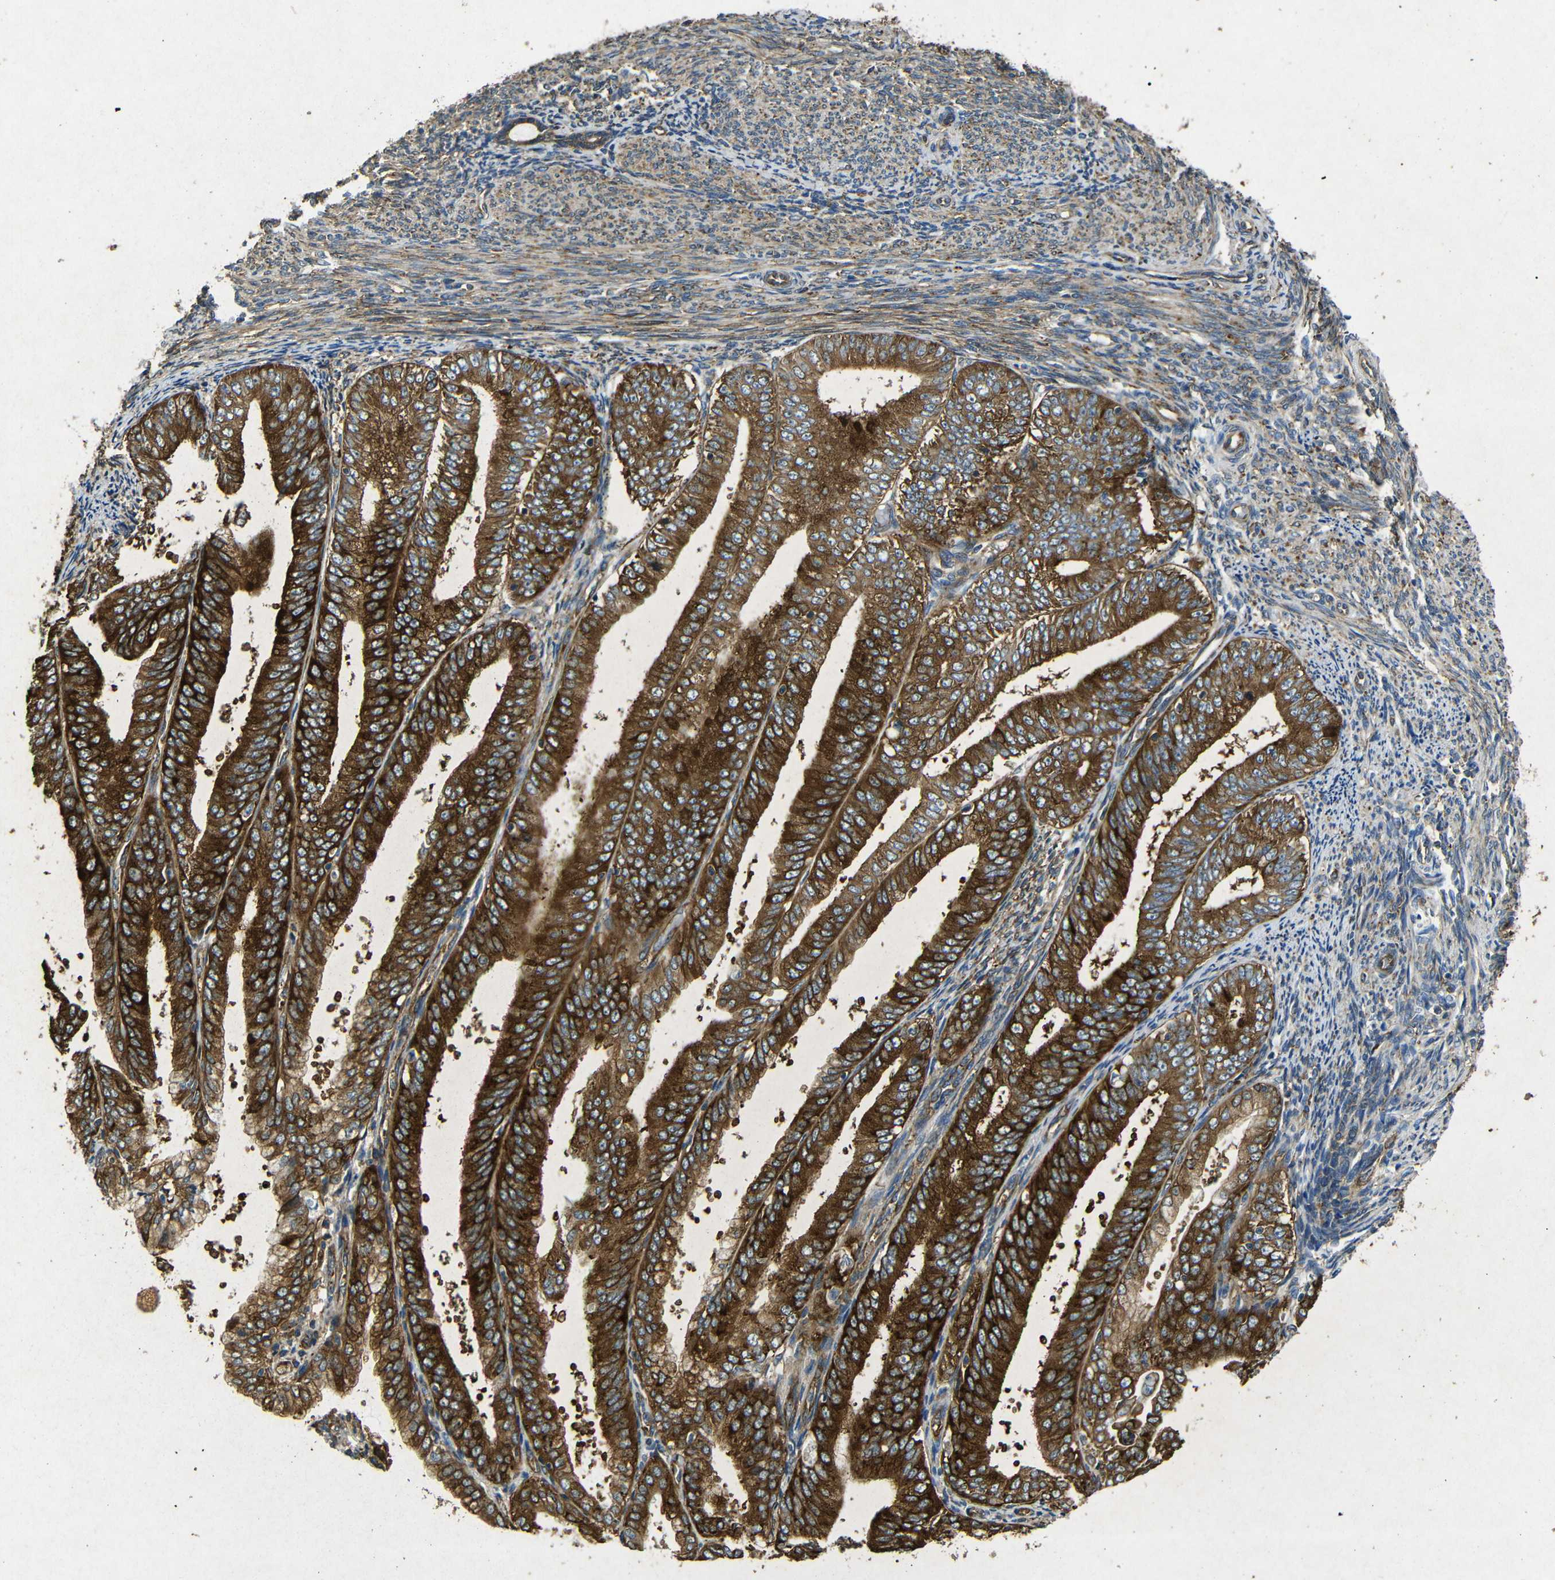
{"staining": {"intensity": "strong", "quantity": ">75%", "location": "cytoplasmic/membranous"}, "tissue": "endometrial cancer", "cell_type": "Tumor cells", "image_type": "cancer", "snomed": [{"axis": "morphology", "description": "Adenocarcinoma, NOS"}, {"axis": "topography", "description": "Endometrium"}], "caption": "Human endometrial adenocarcinoma stained with a protein marker shows strong staining in tumor cells.", "gene": "BTF3", "patient": {"sex": "female", "age": 63}}